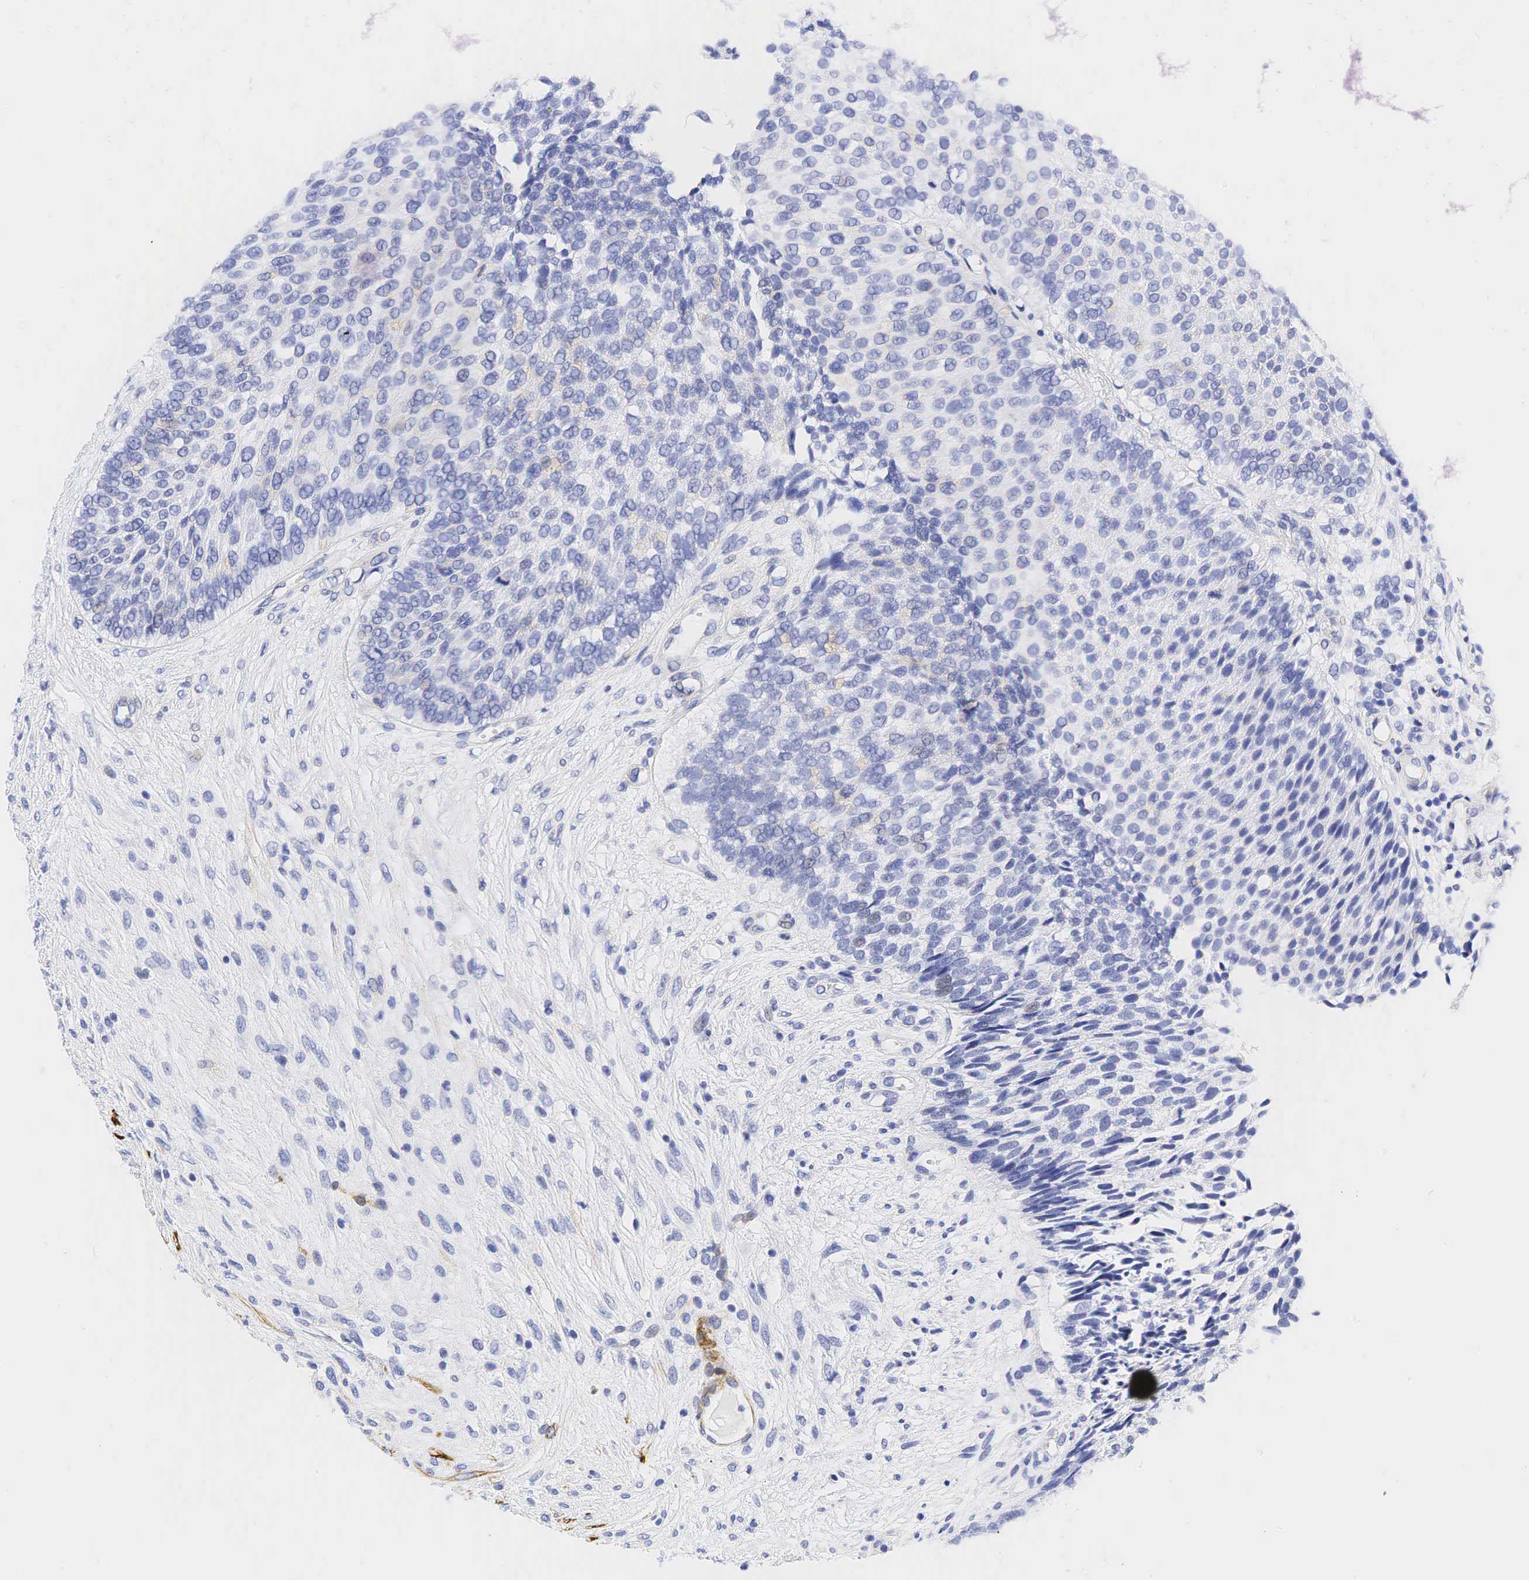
{"staining": {"intensity": "negative", "quantity": "none", "location": "none"}, "tissue": "urothelial cancer", "cell_type": "Tumor cells", "image_type": "cancer", "snomed": [{"axis": "morphology", "description": "Urothelial carcinoma, Low grade"}, {"axis": "topography", "description": "Urinary bladder"}], "caption": "Immunohistochemistry (IHC) of human urothelial cancer reveals no staining in tumor cells. (Stains: DAB immunohistochemistry with hematoxylin counter stain, Microscopy: brightfield microscopy at high magnification).", "gene": "CALD1", "patient": {"sex": "male", "age": 84}}